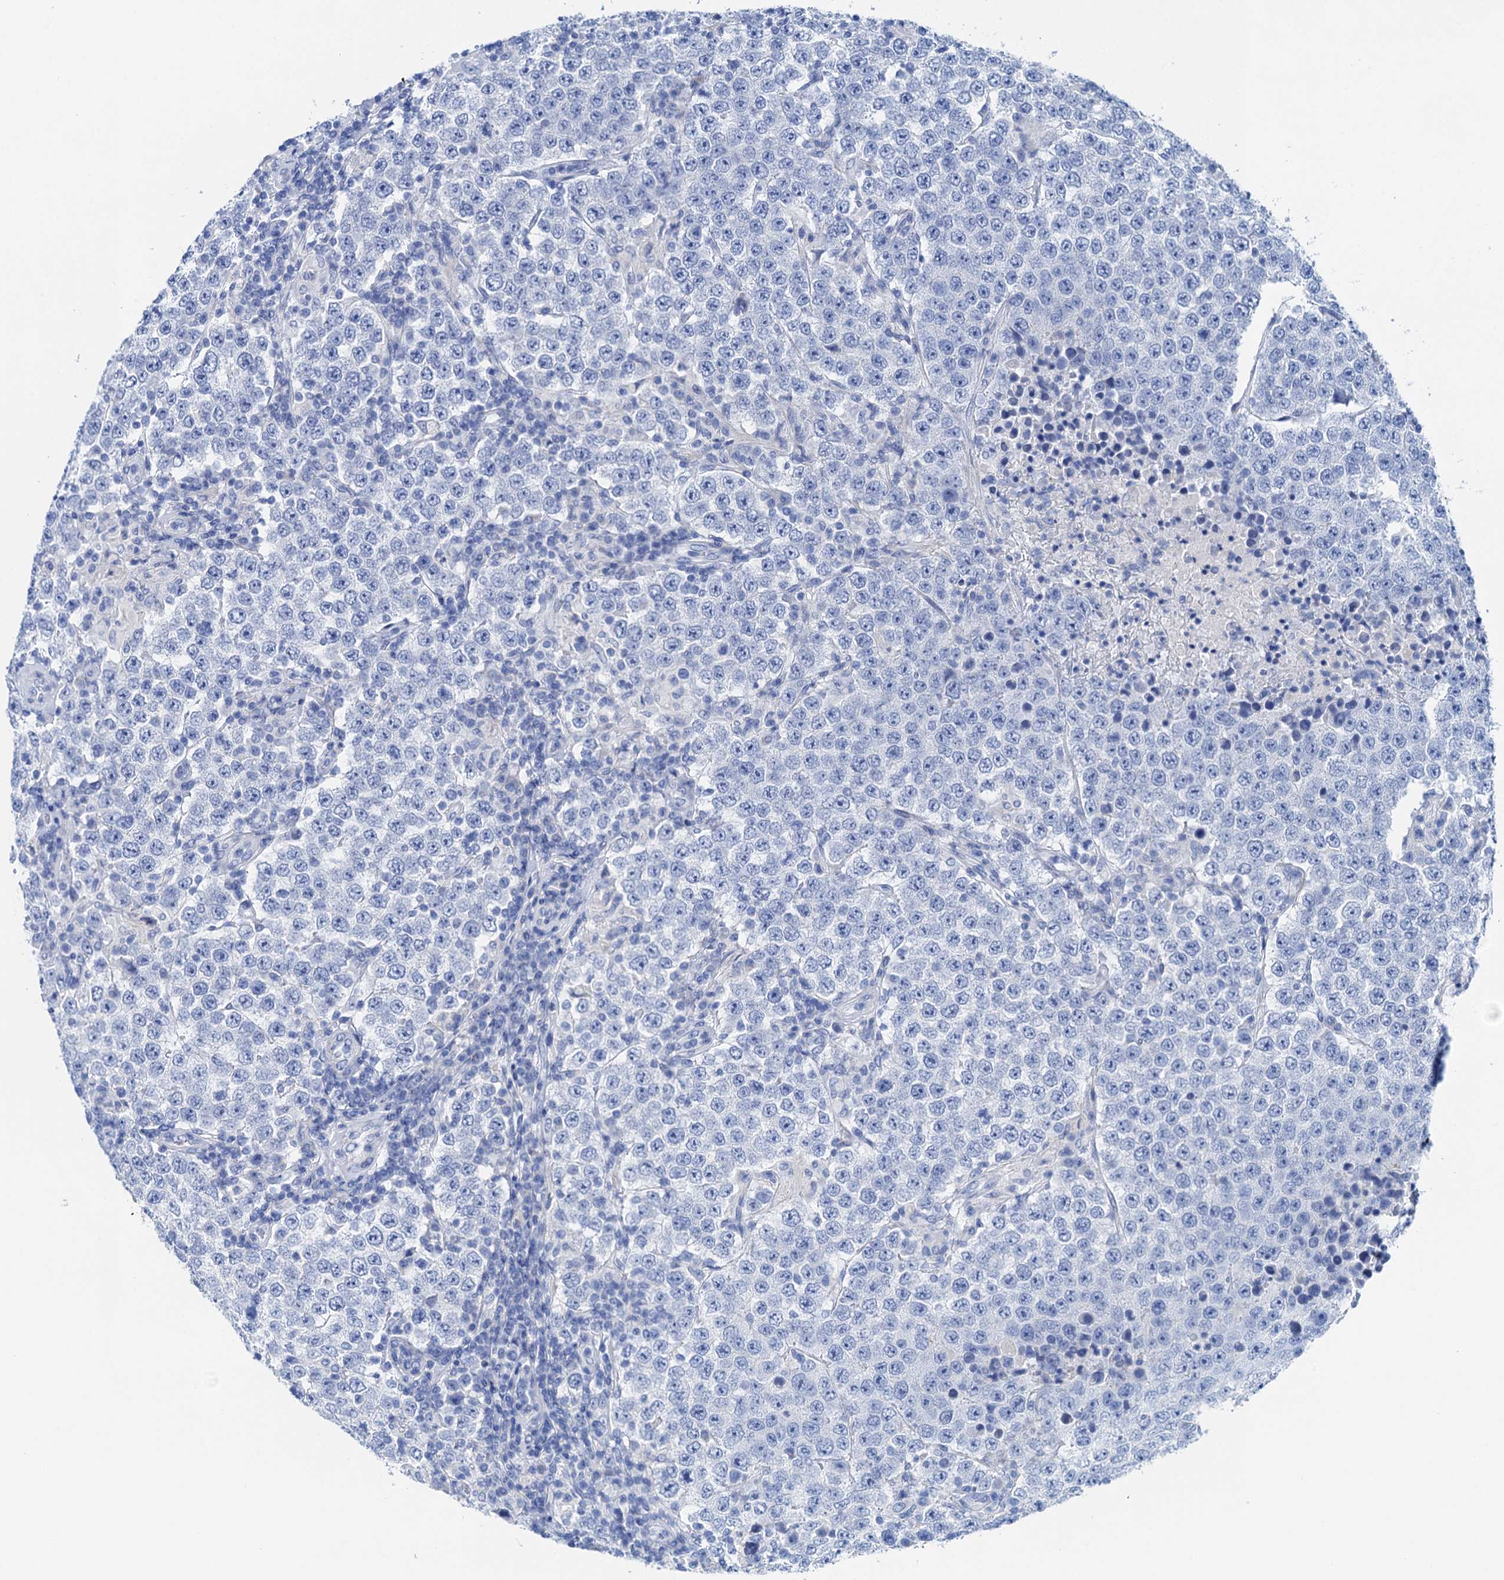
{"staining": {"intensity": "negative", "quantity": "none", "location": "none"}, "tissue": "testis cancer", "cell_type": "Tumor cells", "image_type": "cancer", "snomed": [{"axis": "morphology", "description": "Normal tissue, NOS"}, {"axis": "morphology", "description": "Urothelial carcinoma, High grade"}, {"axis": "morphology", "description": "Seminoma, NOS"}, {"axis": "morphology", "description": "Carcinoma, Embryonal, NOS"}, {"axis": "topography", "description": "Urinary bladder"}, {"axis": "topography", "description": "Testis"}], "caption": "A histopathology image of testis seminoma stained for a protein displays no brown staining in tumor cells.", "gene": "NLRP10", "patient": {"sex": "male", "age": 41}}